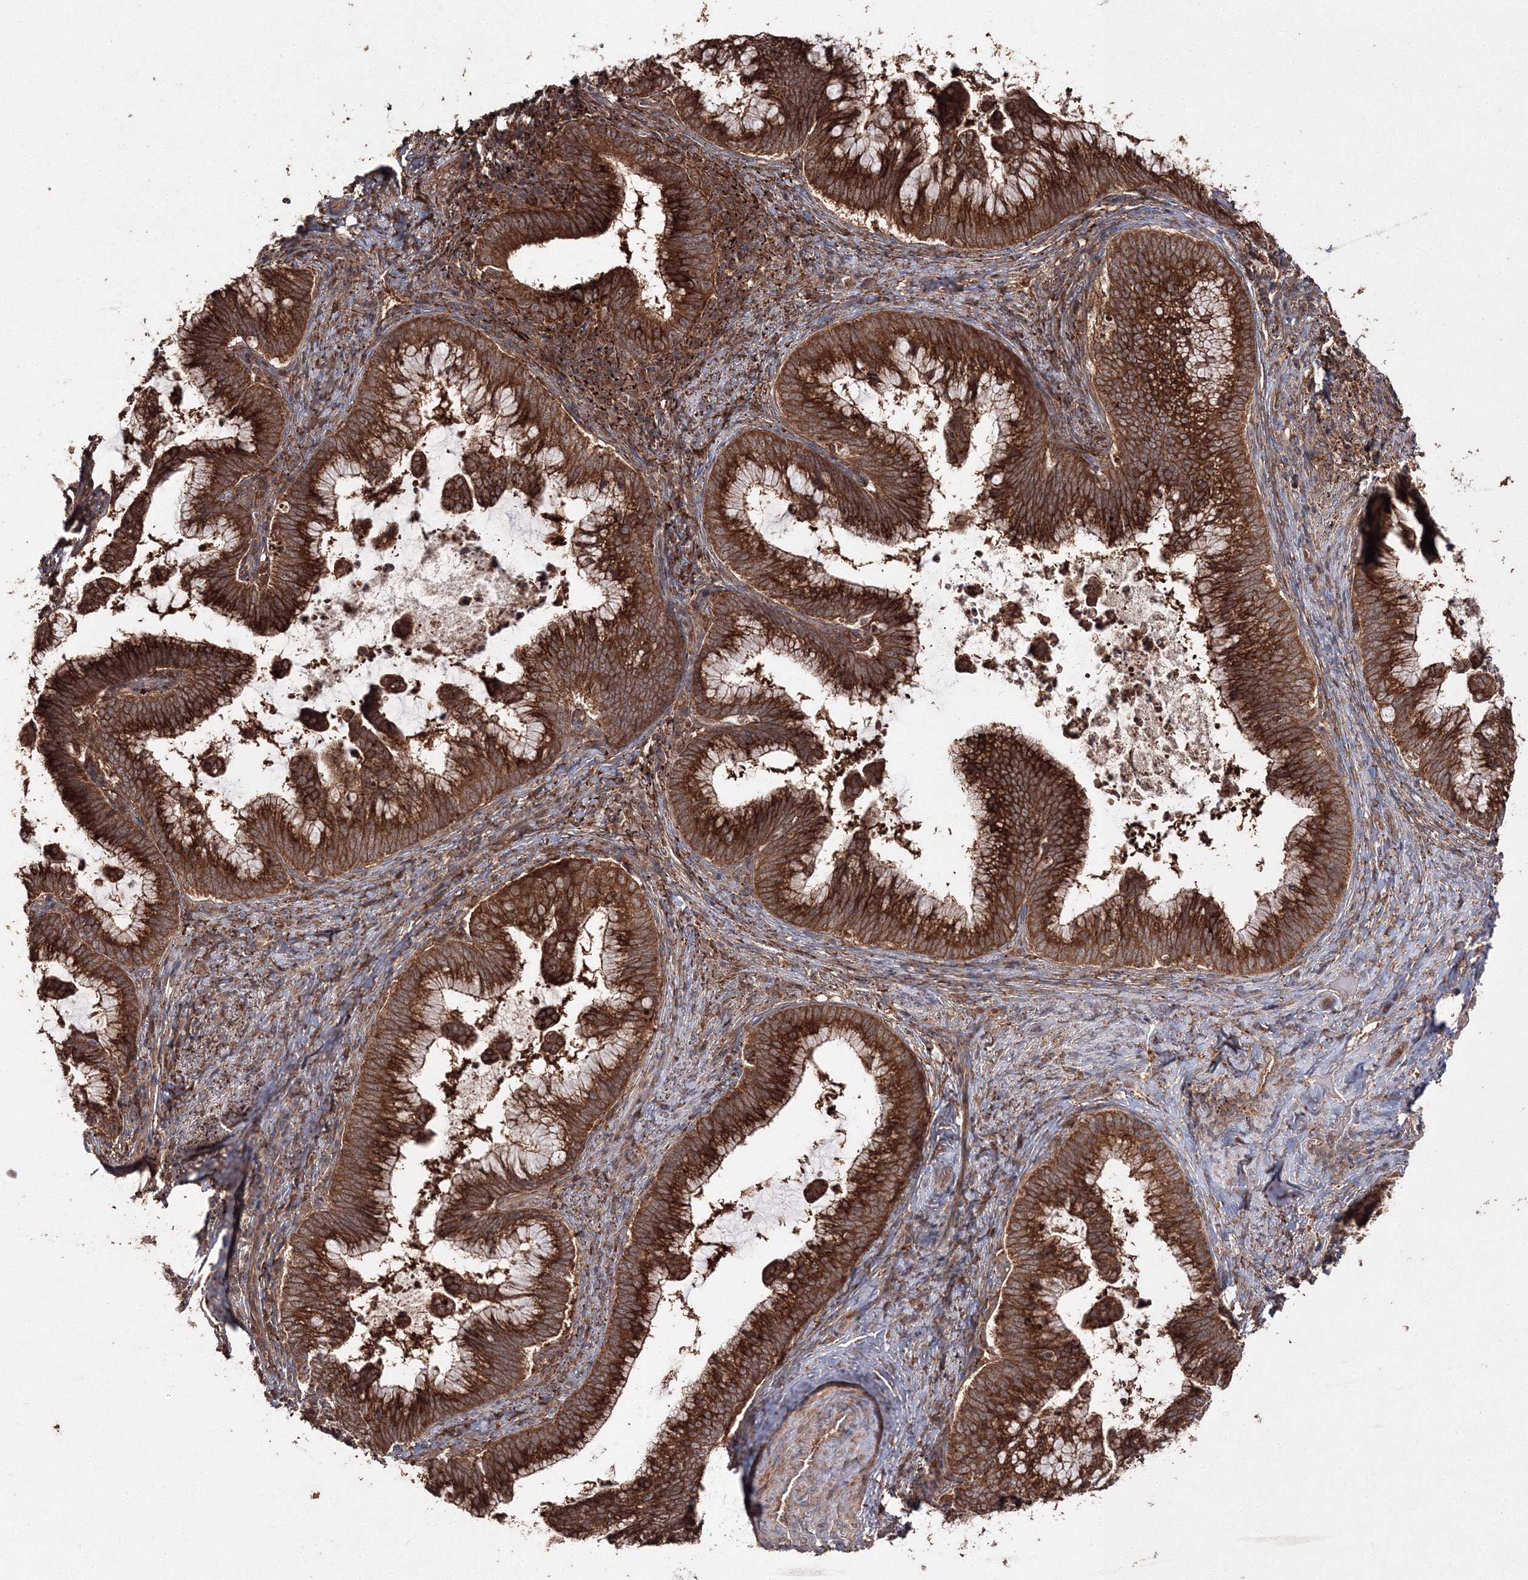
{"staining": {"intensity": "strong", "quantity": ">75%", "location": "cytoplasmic/membranous"}, "tissue": "cervical cancer", "cell_type": "Tumor cells", "image_type": "cancer", "snomed": [{"axis": "morphology", "description": "Adenocarcinoma, NOS"}, {"axis": "topography", "description": "Cervix"}], "caption": "DAB (3,3'-diaminobenzidine) immunohistochemical staining of human cervical adenocarcinoma exhibits strong cytoplasmic/membranous protein expression in about >75% of tumor cells.", "gene": "DDO", "patient": {"sex": "female", "age": 36}}